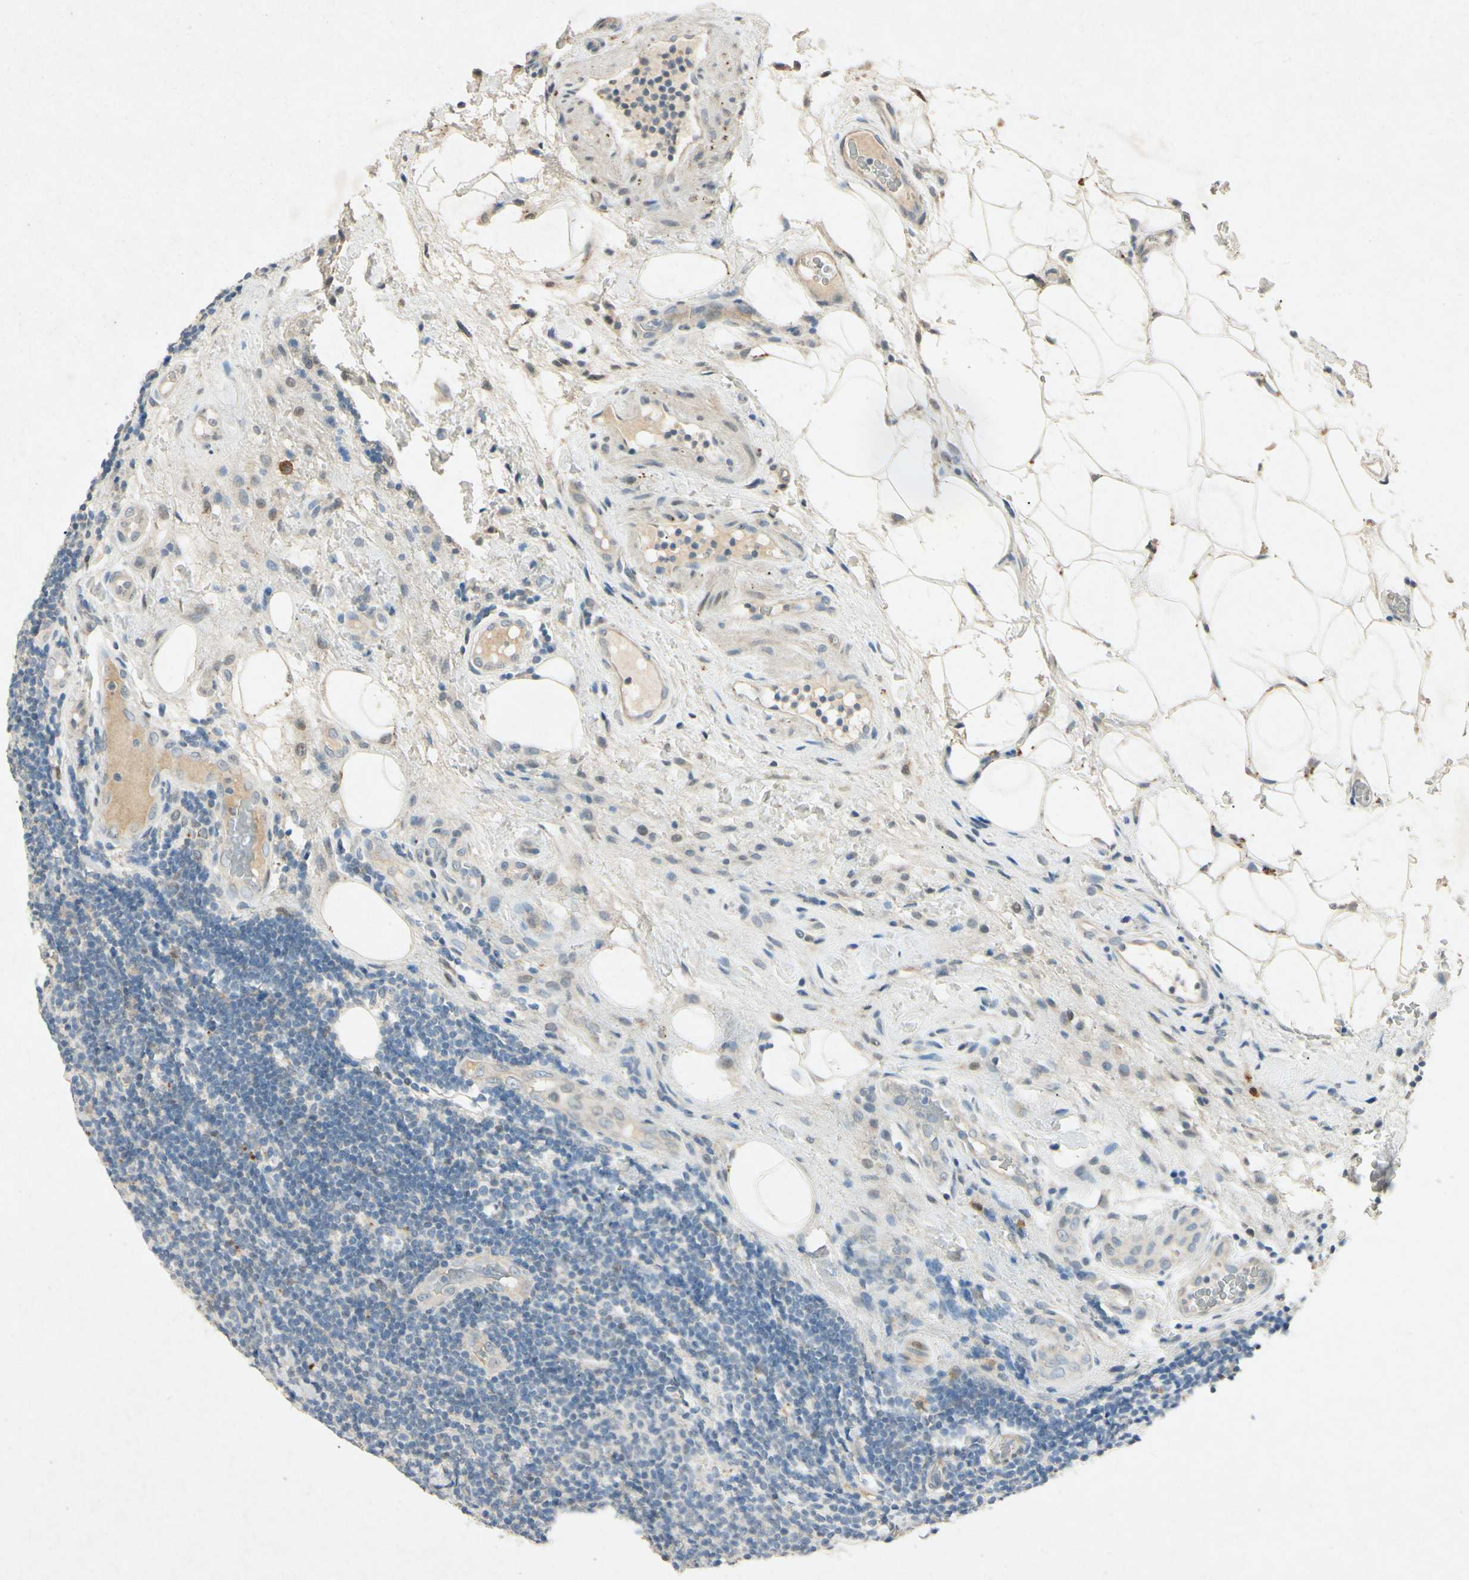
{"staining": {"intensity": "negative", "quantity": "none", "location": "none"}, "tissue": "lymphoma", "cell_type": "Tumor cells", "image_type": "cancer", "snomed": [{"axis": "morphology", "description": "Malignant lymphoma, non-Hodgkin's type, Low grade"}, {"axis": "topography", "description": "Lymph node"}], "caption": "Immunohistochemistry micrograph of neoplastic tissue: malignant lymphoma, non-Hodgkin's type (low-grade) stained with DAB shows no significant protein positivity in tumor cells.", "gene": "HSPA1B", "patient": {"sex": "male", "age": 83}}